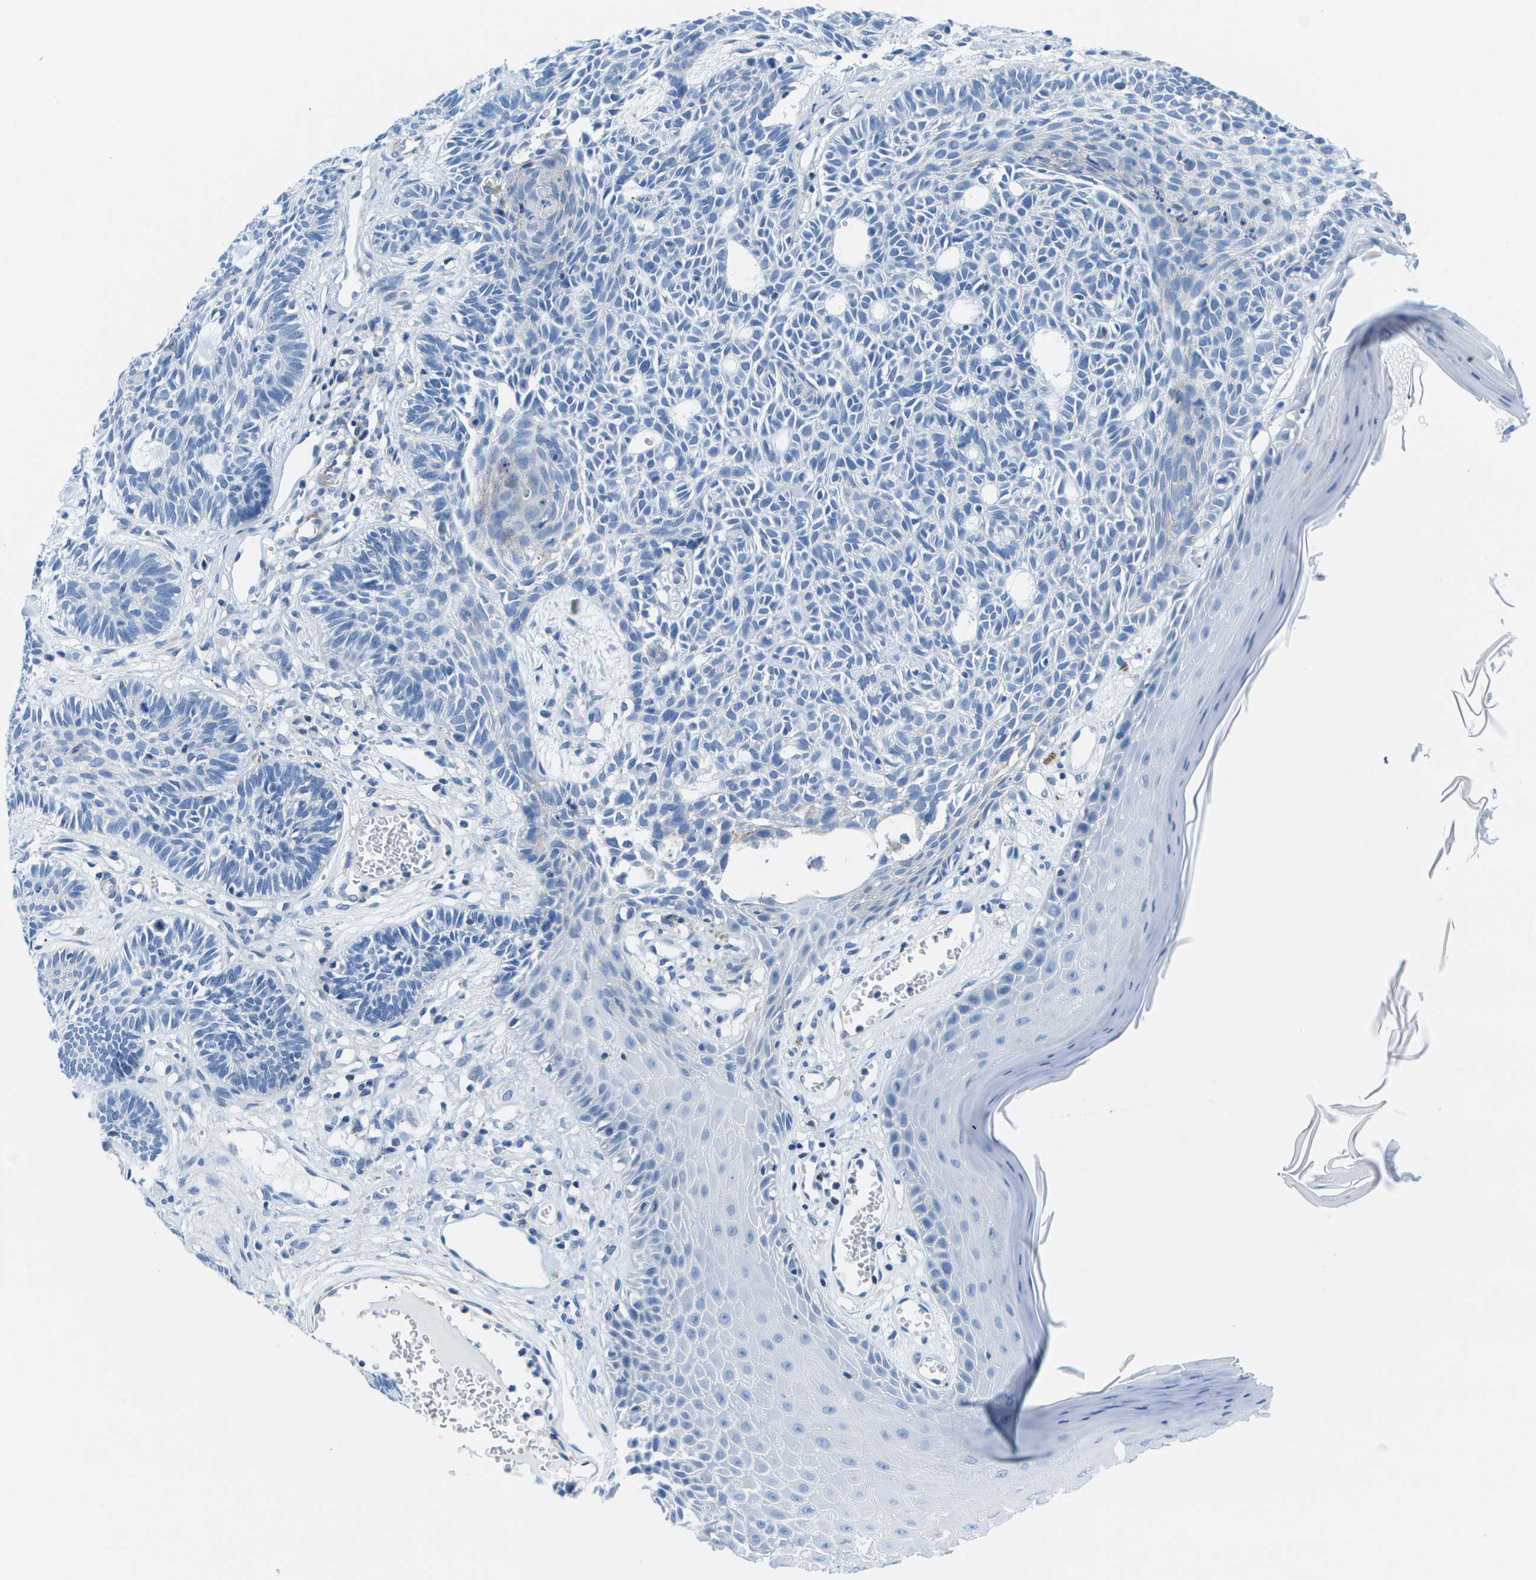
{"staining": {"intensity": "negative", "quantity": "none", "location": "none"}, "tissue": "skin cancer", "cell_type": "Tumor cells", "image_type": "cancer", "snomed": [{"axis": "morphology", "description": "Basal cell carcinoma"}, {"axis": "topography", "description": "Skin"}], "caption": "IHC photomicrograph of neoplastic tissue: skin basal cell carcinoma stained with DAB reveals no significant protein positivity in tumor cells. The staining was performed using DAB to visualize the protein expression in brown, while the nuclei were stained in blue with hematoxylin (Magnification: 20x).", "gene": "ADGRG6", "patient": {"sex": "male", "age": 67}}